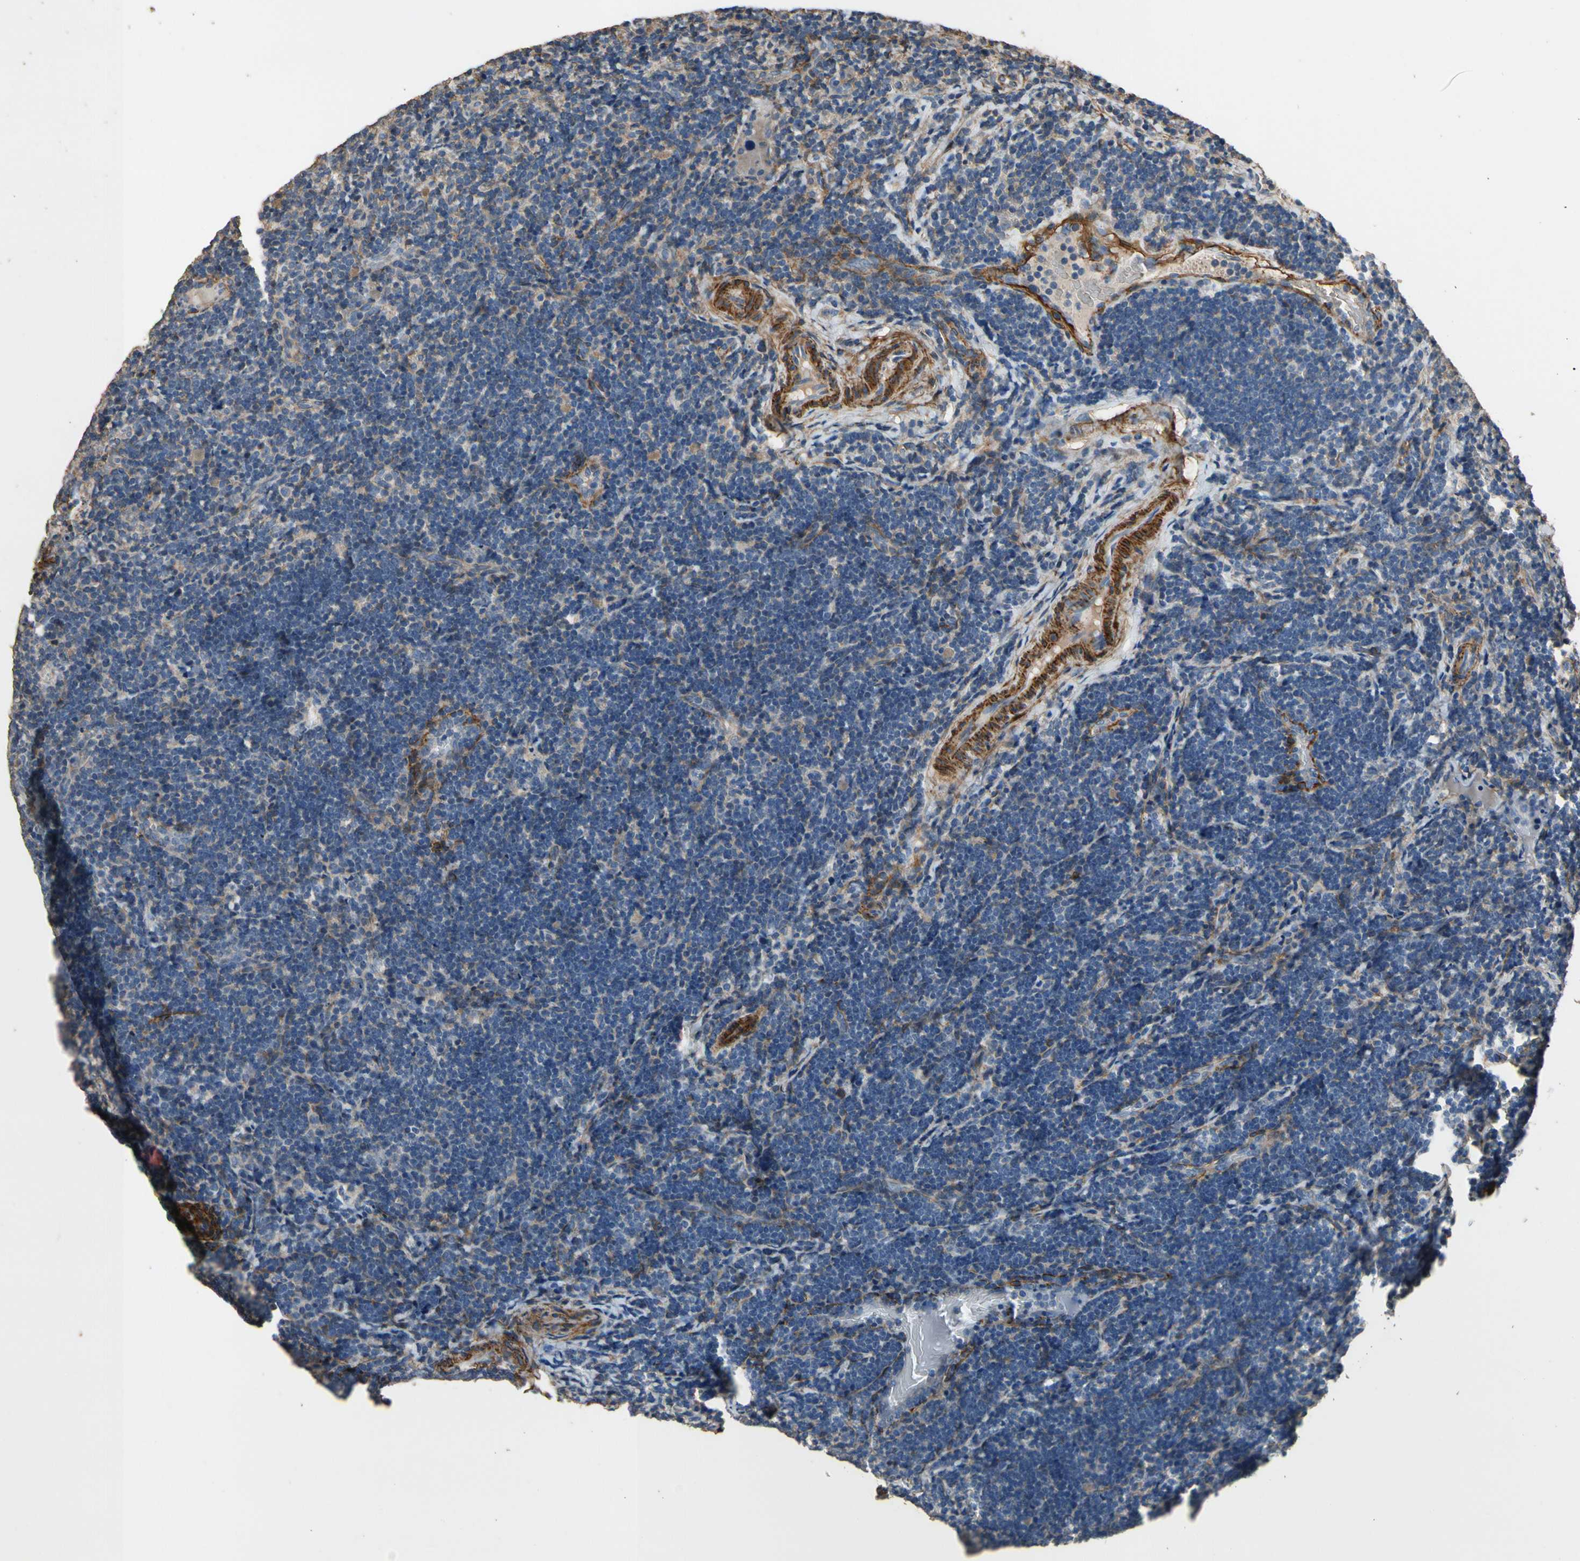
{"staining": {"intensity": "weak", "quantity": ">75%", "location": "cytoplasmic/membranous"}, "tissue": "lymph node", "cell_type": "Germinal center cells", "image_type": "normal", "snomed": [{"axis": "morphology", "description": "Normal tissue, NOS"}, {"axis": "topography", "description": "Lymph node"}], "caption": "DAB (3,3'-diaminobenzidine) immunohistochemical staining of benign lymph node shows weak cytoplasmic/membranous protein staining in approximately >75% of germinal center cells.", "gene": "SUSD2", "patient": {"sex": "female", "age": 14}}